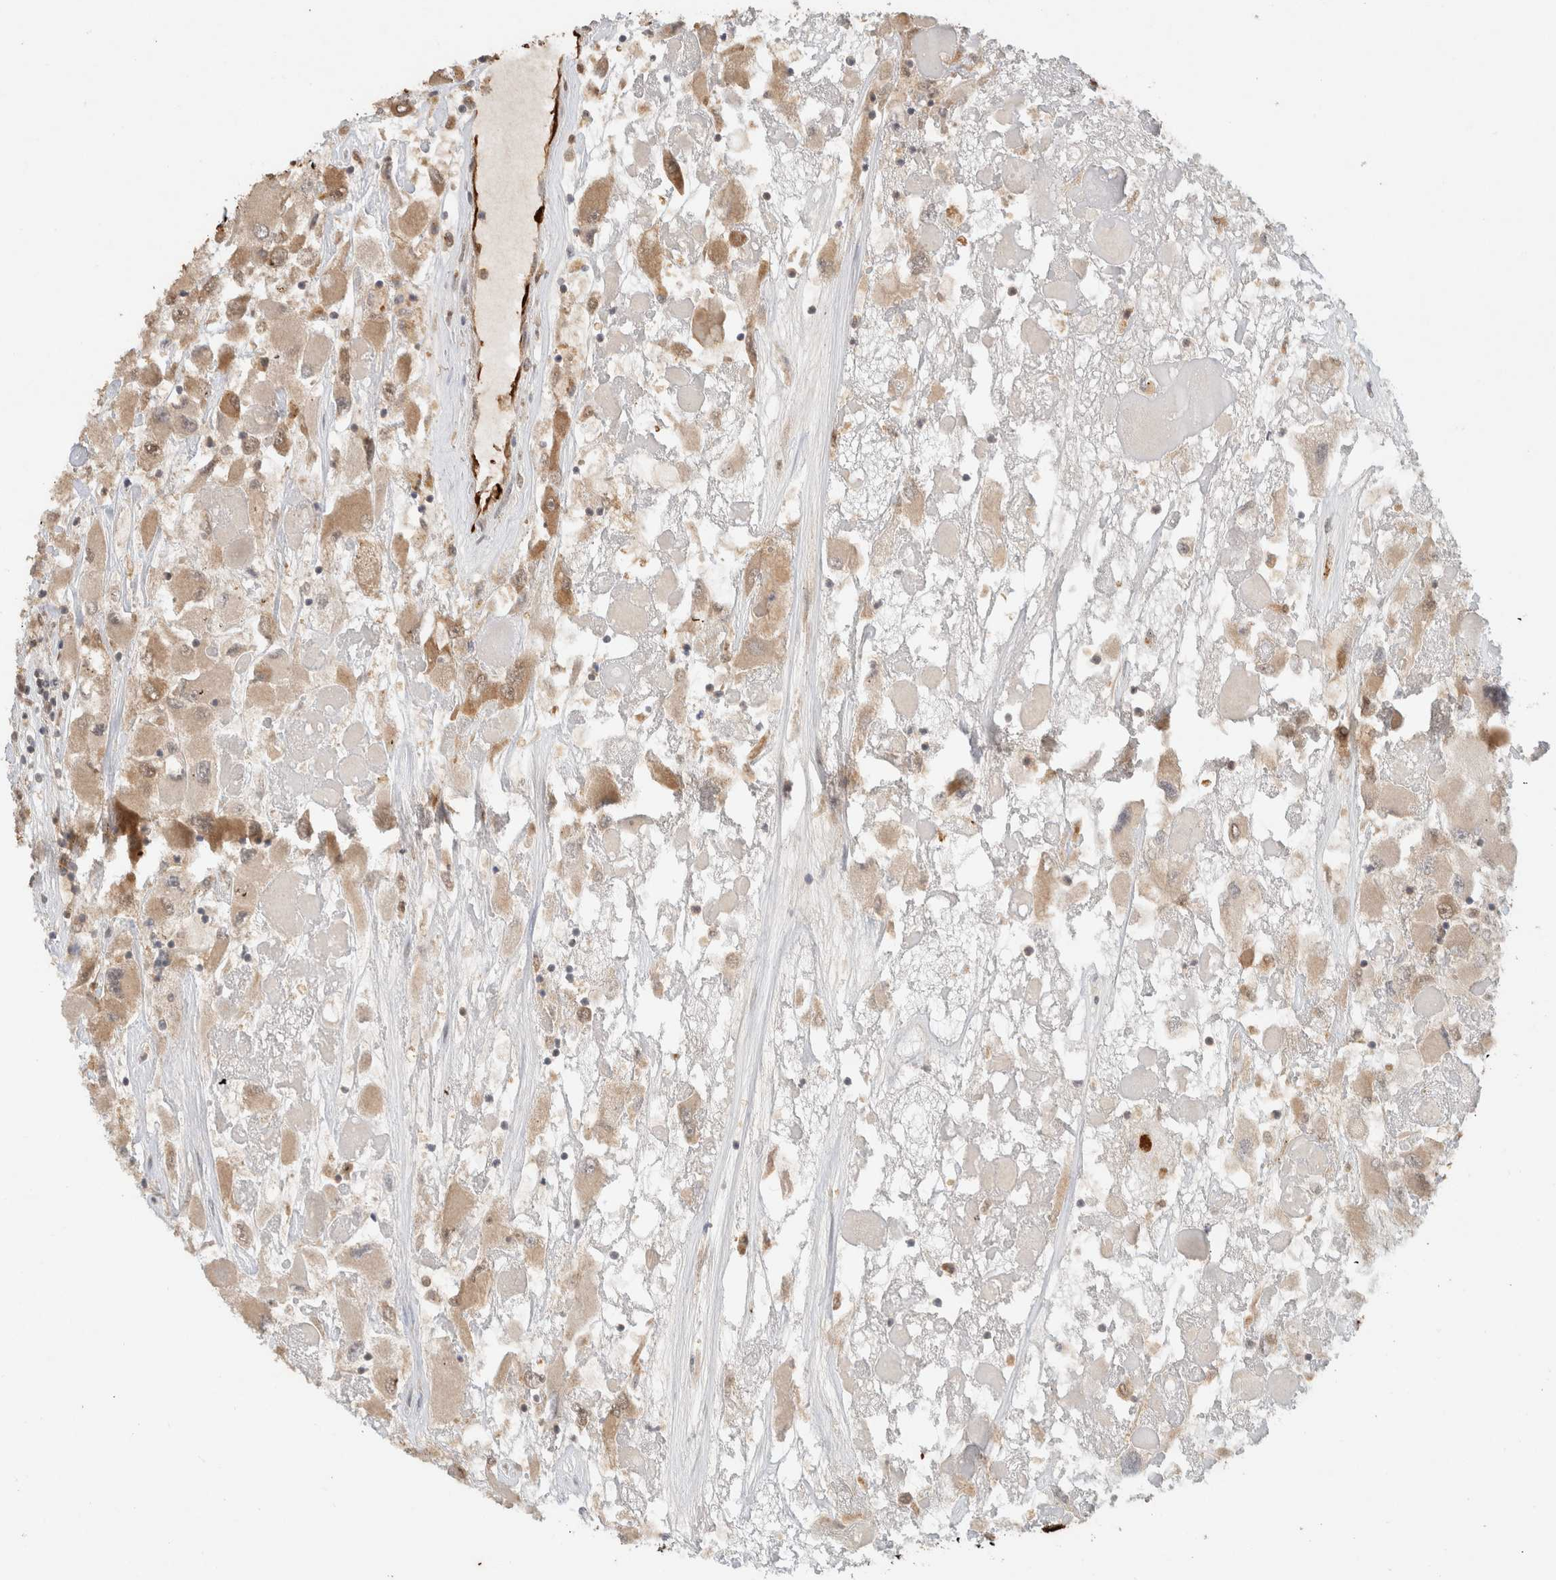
{"staining": {"intensity": "moderate", "quantity": ">75%", "location": "cytoplasmic/membranous"}, "tissue": "renal cancer", "cell_type": "Tumor cells", "image_type": "cancer", "snomed": [{"axis": "morphology", "description": "Adenocarcinoma, NOS"}, {"axis": "topography", "description": "Kidney"}], "caption": "Immunohistochemical staining of human renal cancer (adenocarcinoma) reveals moderate cytoplasmic/membranous protein positivity in approximately >75% of tumor cells. The staining was performed using DAB (3,3'-diaminobenzidine) to visualize the protein expression in brown, while the nuclei were stained in blue with hematoxylin (Magnification: 20x).", "gene": "CA13", "patient": {"sex": "female", "age": 52}}